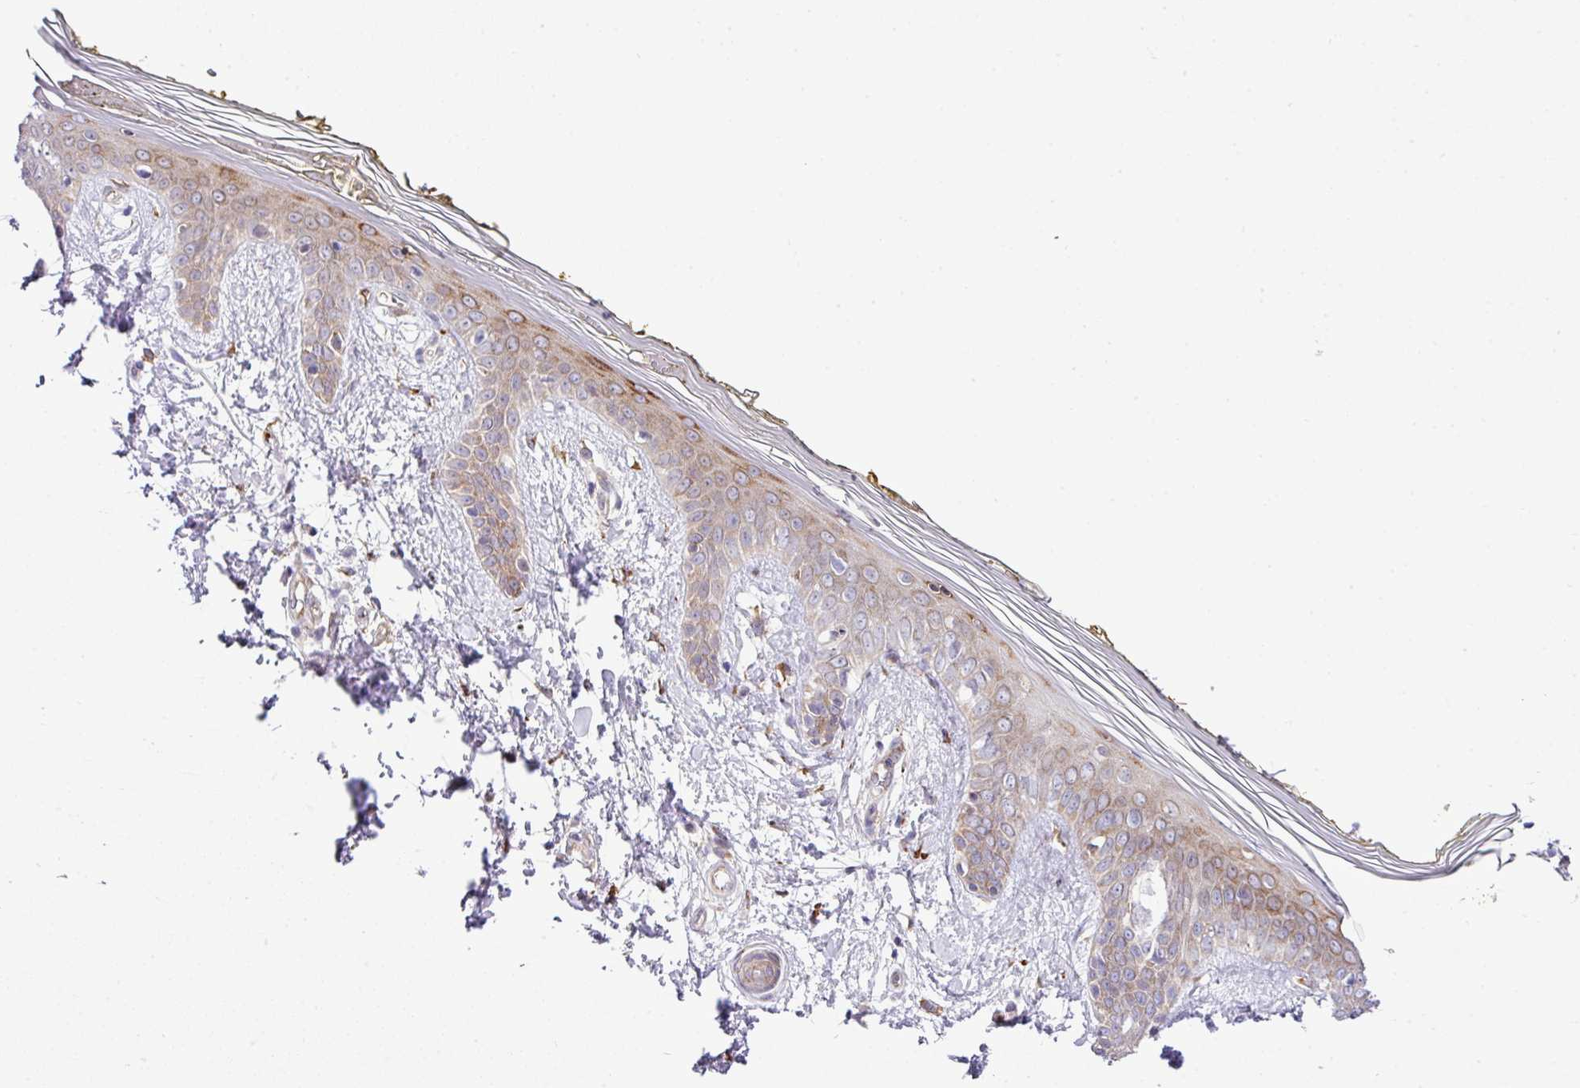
{"staining": {"intensity": "strong", "quantity": "<25%", "location": "cytoplasmic/membranous"}, "tissue": "skin", "cell_type": "Fibroblasts", "image_type": "normal", "snomed": [{"axis": "morphology", "description": "Normal tissue, NOS"}, {"axis": "topography", "description": "Skin"}], "caption": "A micrograph showing strong cytoplasmic/membranous positivity in about <25% of fibroblasts in normal skin, as visualized by brown immunohistochemical staining.", "gene": "CFAP97", "patient": {"sex": "female", "age": 34}}